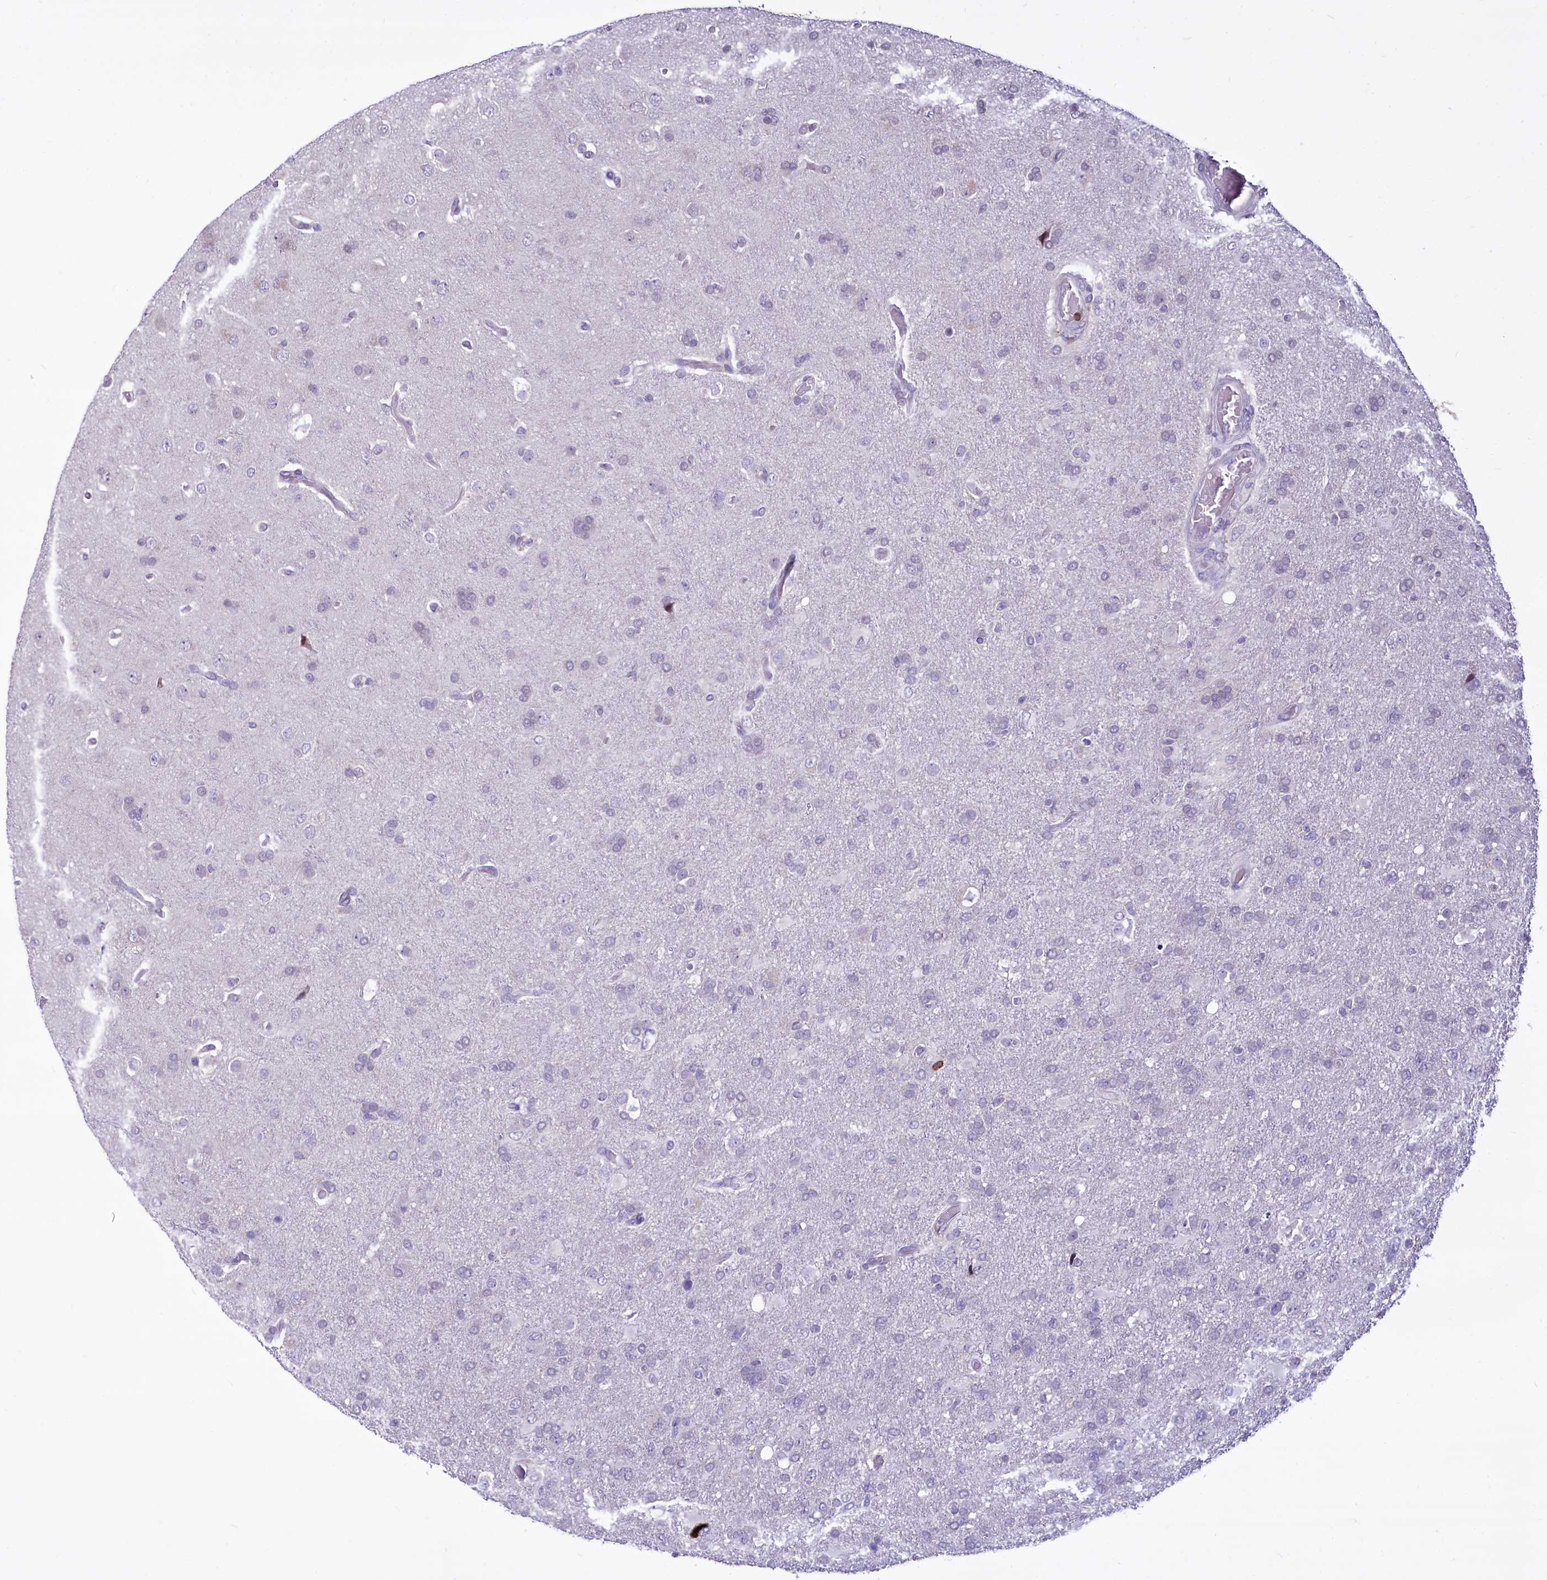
{"staining": {"intensity": "negative", "quantity": "none", "location": "none"}, "tissue": "glioma", "cell_type": "Tumor cells", "image_type": "cancer", "snomed": [{"axis": "morphology", "description": "Glioma, malignant, High grade"}, {"axis": "topography", "description": "Brain"}], "caption": "Tumor cells show no significant protein staining in malignant glioma (high-grade). The staining is performed using DAB (3,3'-diaminobenzidine) brown chromogen with nuclei counter-stained in using hematoxylin.", "gene": "BANK1", "patient": {"sex": "male", "age": 61}}